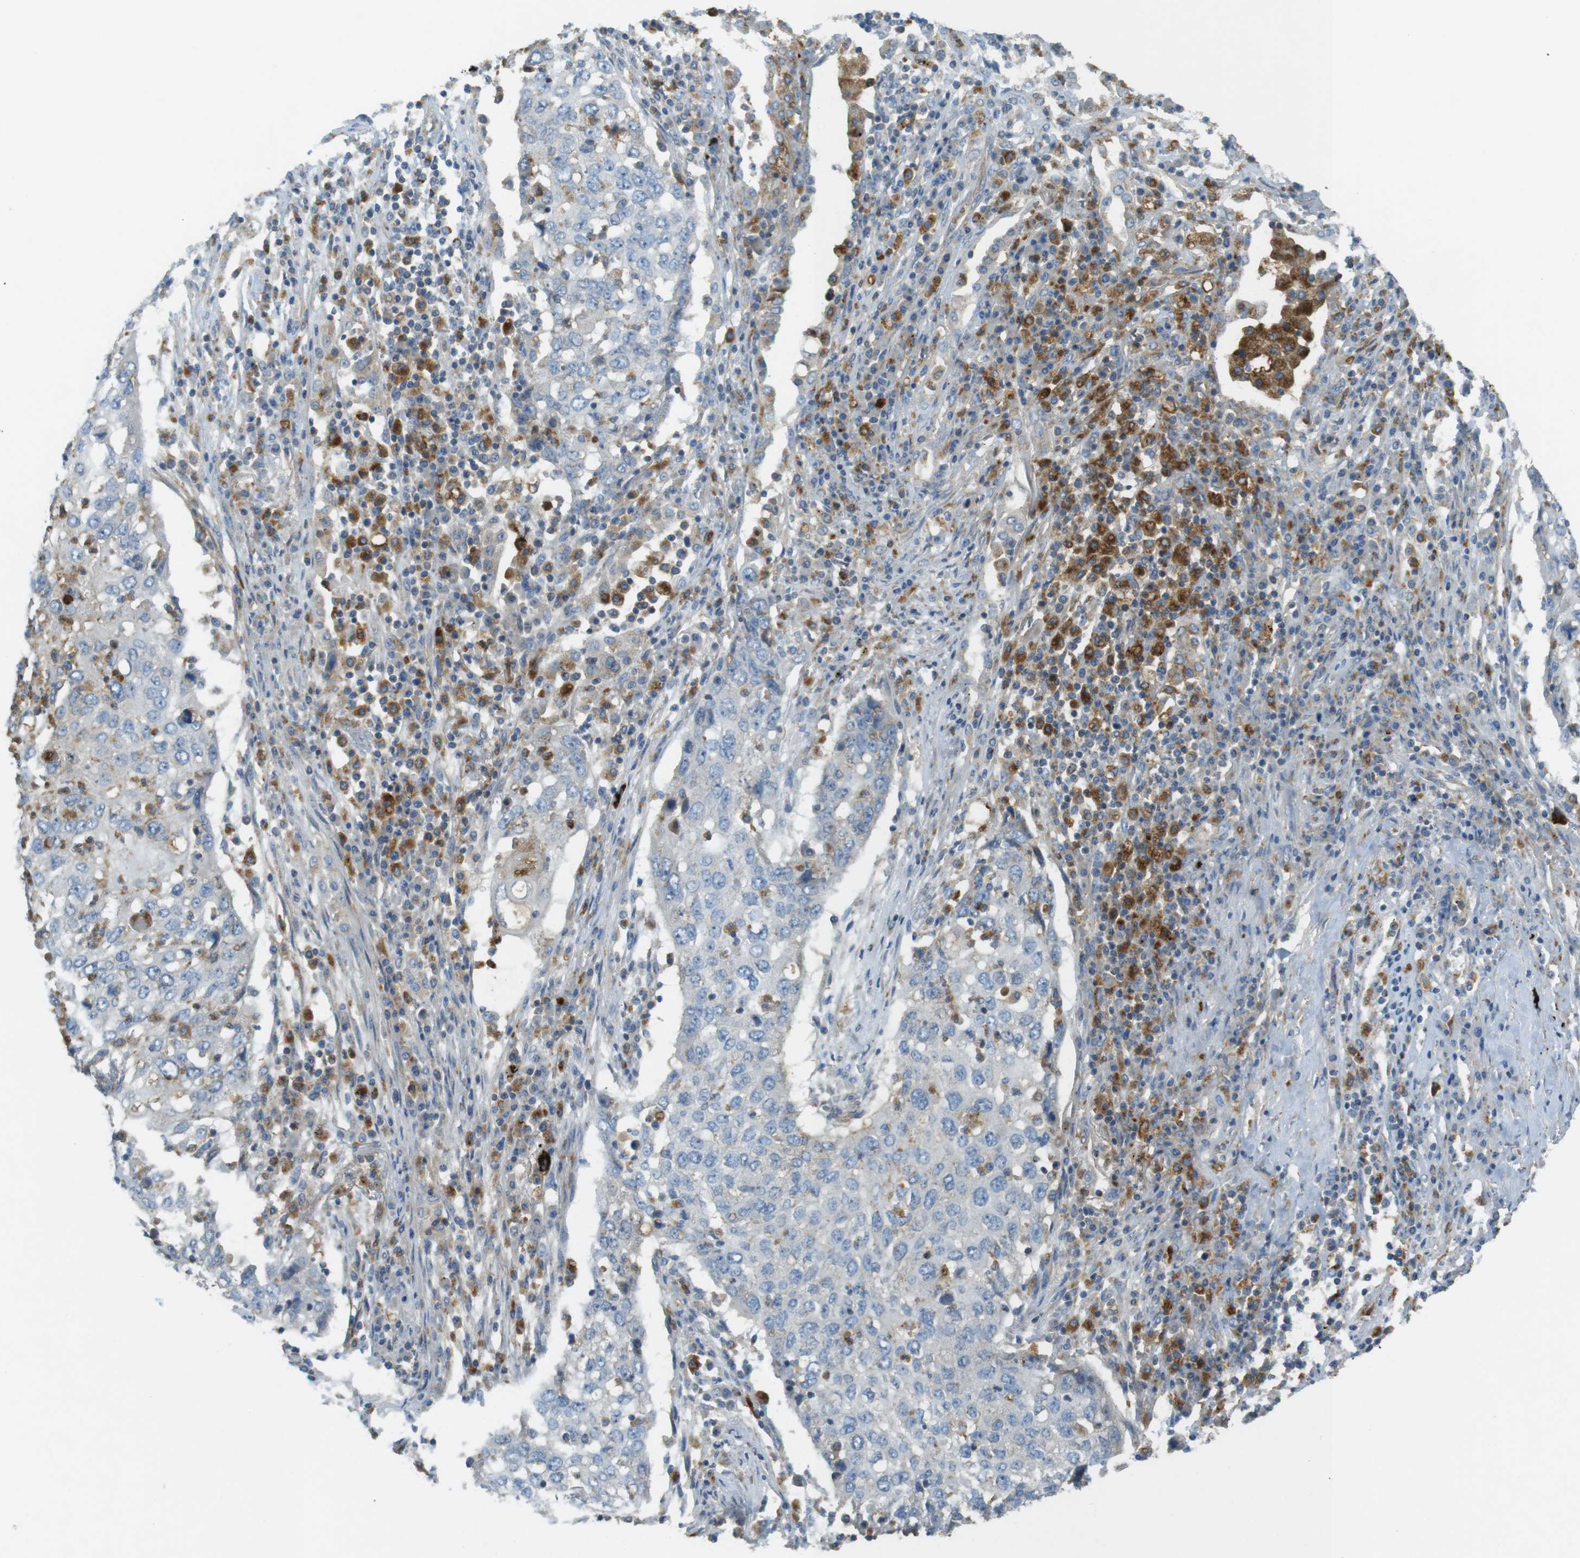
{"staining": {"intensity": "negative", "quantity": "none", "location": "none"}, "tissue": "lung cancer", "cell_type": "Tumor cells", "image_type": "cancer", "snomed": [{"axis": "morphology", "description": "Squamous cell carcinoma, NOS"}, {"axis": "topography", "description": "Lung"}], "caption": "An IHC micrograph of lung cancer is shown. There is no staining in tumor cells of lung cancer. (Brightfield microscopy of DAB IHC at high magnification).", "gene": "LAMP1", "patient": {"sex": "female", "age": 63}}